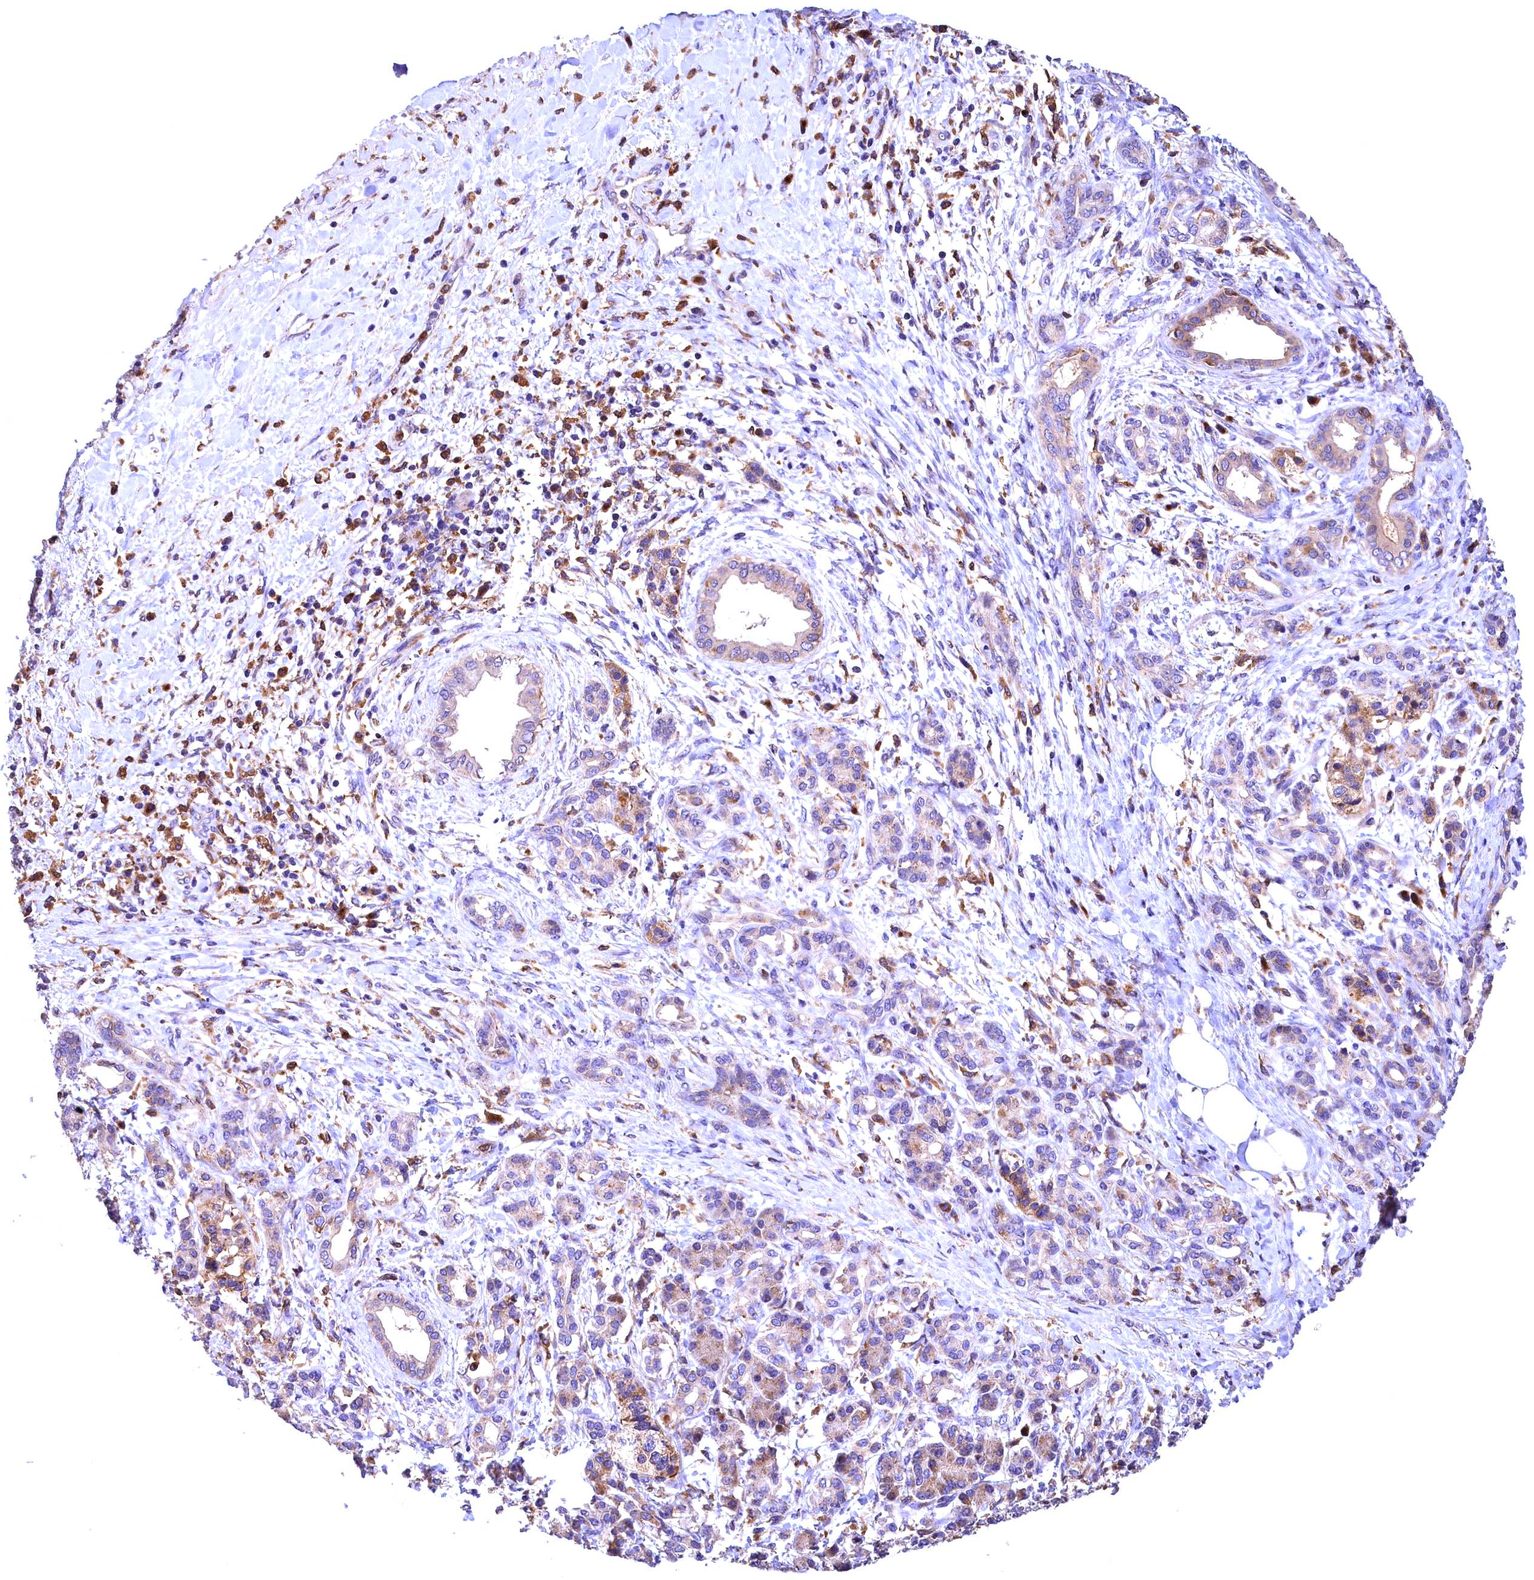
{"staining": {"intensity": "moderate", "quantity": "<25%", "location": "cytoplasmic/membranous"}, "tissue": "pancreatic cancer", "cell_type": "Tumor cells", "image_type": "cancer", "snomed": [{"axis": "morphology", "description": "Adenocarcinoma, NOS"}, {"axis": "topography", "description": "Pancreas"}], "caption": "Moderate cytoplasmic/membranous protein expression is identified in approximately <25% of tumor cells in pancreatic cancer (adenocarcinoma).", "gene": "NAIP", "patient": {"sex": "female", "age": 55}}